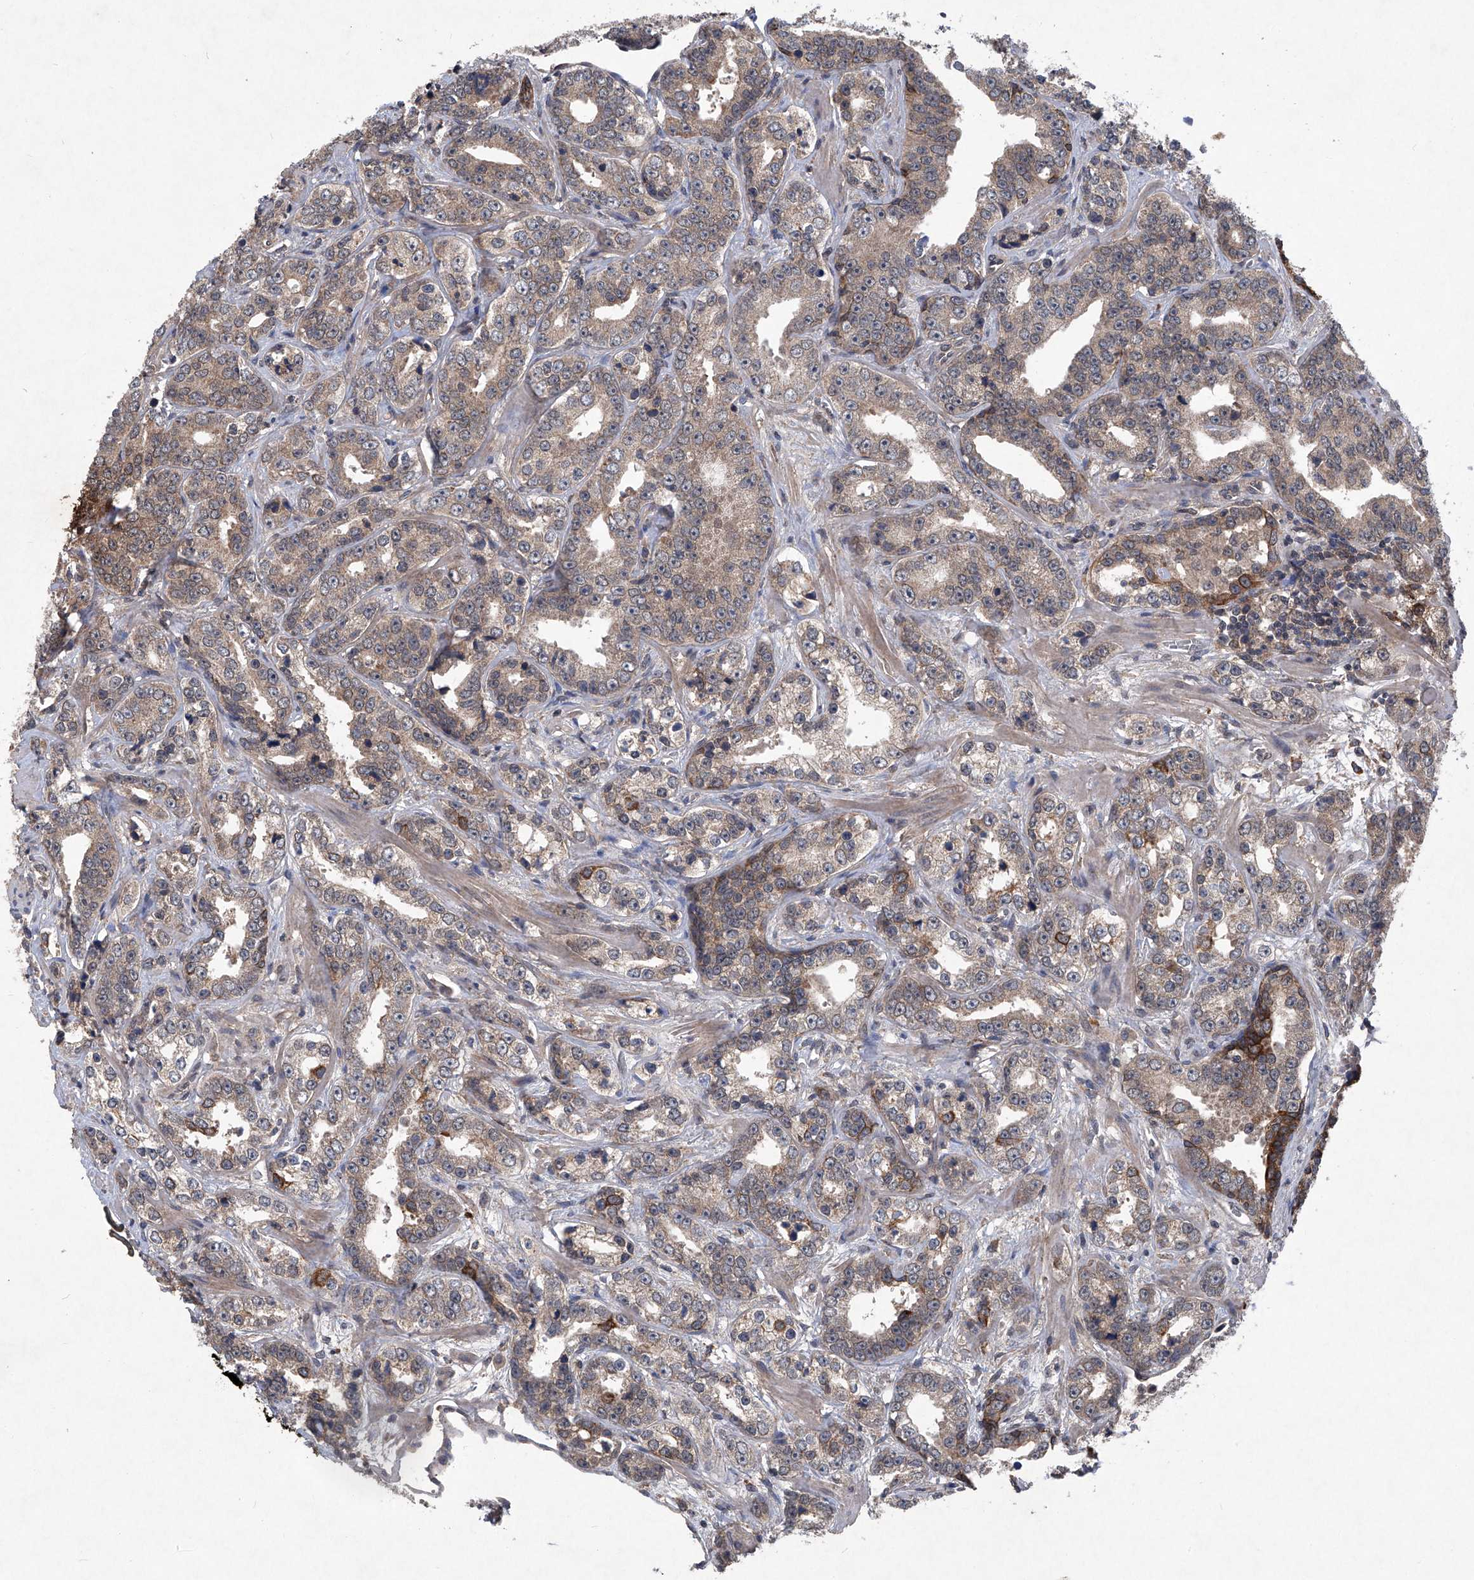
{"staining": {"intensity": "weak", "quantity": ">75%", "location": "cytoplasmic/membranous"}, "tissue": "prostate cancer", "cell_type": "Tumor cells", "image_type": "cancer", "snomed": [{"axis": "morphology", "description": "Adenocarcinoma, High grade"}, {"axis": "topography", "description": "Prostate"}], "caption": "The micrograph displays immunohistochemical staining of adenocarcinoma (high-grade) (prostate). There is weak cytoplasmic/membranous positivity is appreciated in approximately >75% of tumor cells.", "gene": "SUMF2", "patient": {"sex": "male", "age": 62}}